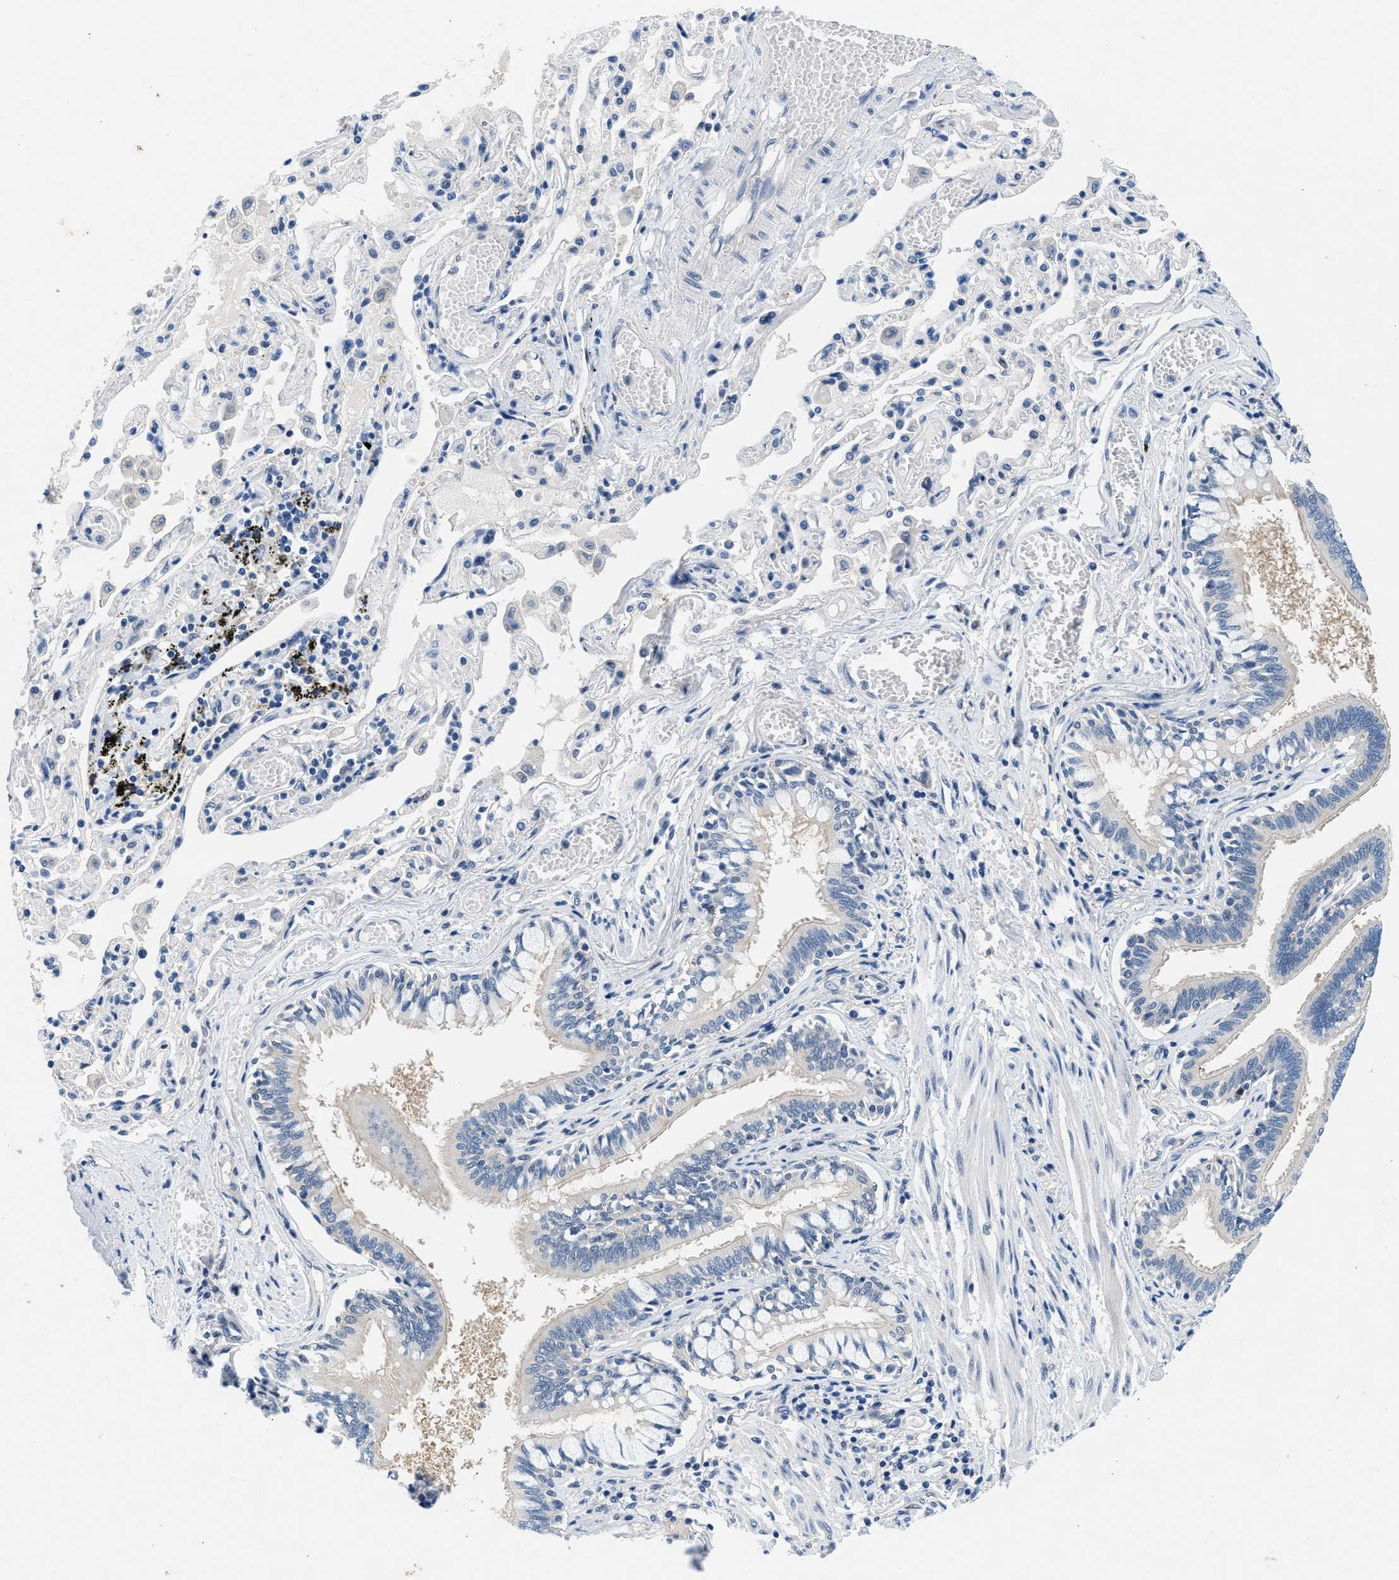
{"staining": {"intensity": "moderate", "quantity": "25%-75%", "location": "cytoplasmic/membranous"}, "tissue": "bronchus", "cell_type": "Respiratory epithelial cells", "image_type": "normal", "snomed": [{"axis": "morphology", "description": "Normal tissue, NOS"}, {"axis": "morphology", "description": "Inflammation, NOS"}, {"axis": "topography", "description": "Cartilage tissue"}, {"axis": "topography", "description": "Lung"}], "caption": "Bronchus stained with immunohistochemistry (IHC) shows moderate cytoplasmic/membranous positivity in approximately 25%-75% of respiratory epithelial cells. (DAB (3,3'-diaminobenzidine) IHC with brightfield microscopy, high magnification).", "gene": "COPS2", "patient": {"sex": "male", "age": 71}}